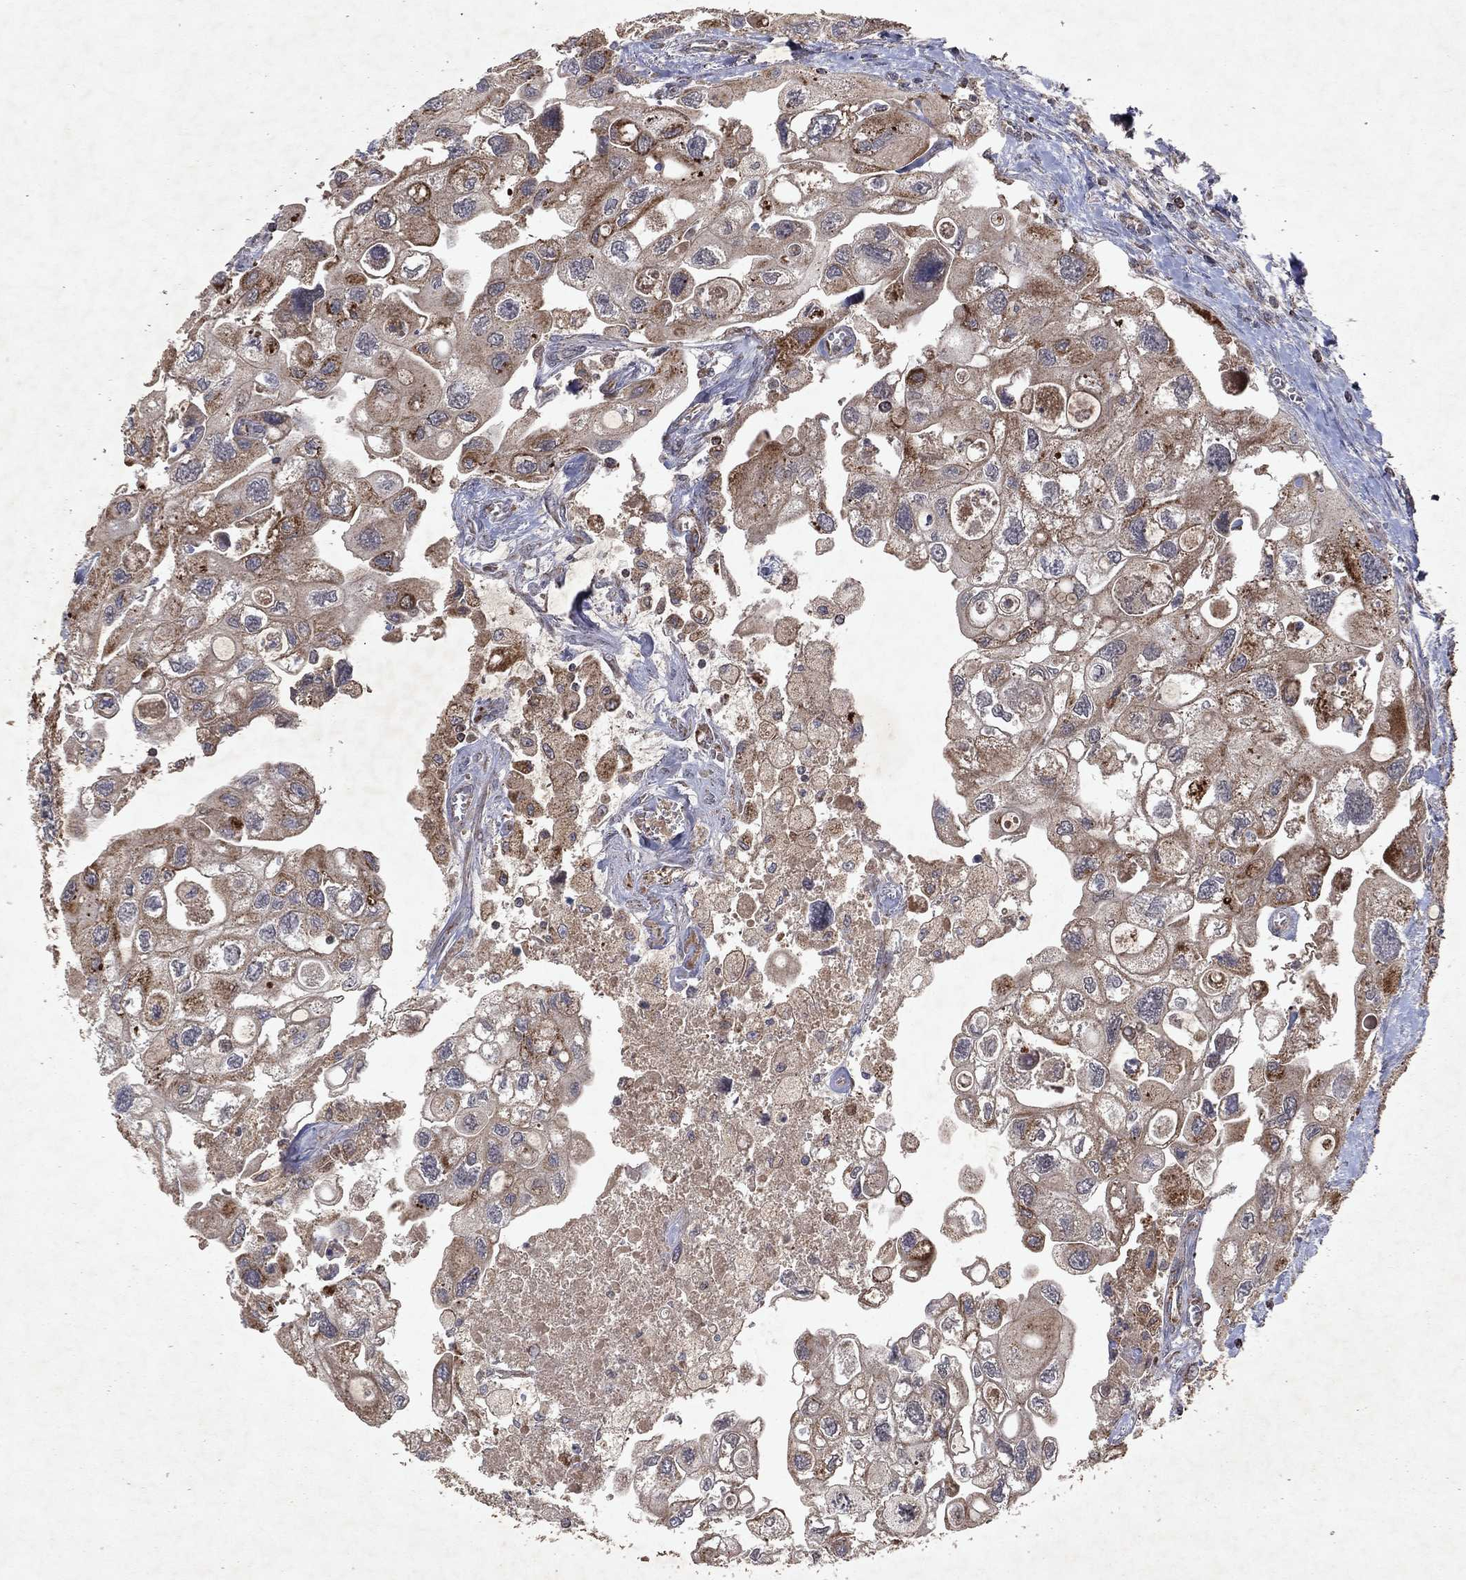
{"staining": {"intensity": "moderate", "quantity": "<25%", "location": "cytoplasmic/membranous"}, "tissue": "urothelial cancer", "cell_type": "Tumor cells", "image_type": "cancer", "snomed": [{"axis": "morphology", "description": "Urothelial carcinoma, High grade"}, {"axis": "topography", "description": "Urinary bladder"}], "caption": "High-power microscopy captured an IHC photomicrograph of urothelial cancer, revealing moderate cytoplasmic/membranous positivity in approximately <25% of tumor cells.", "gene": "PYROXD2", "patient": {"sex": "male", "age": 59}}